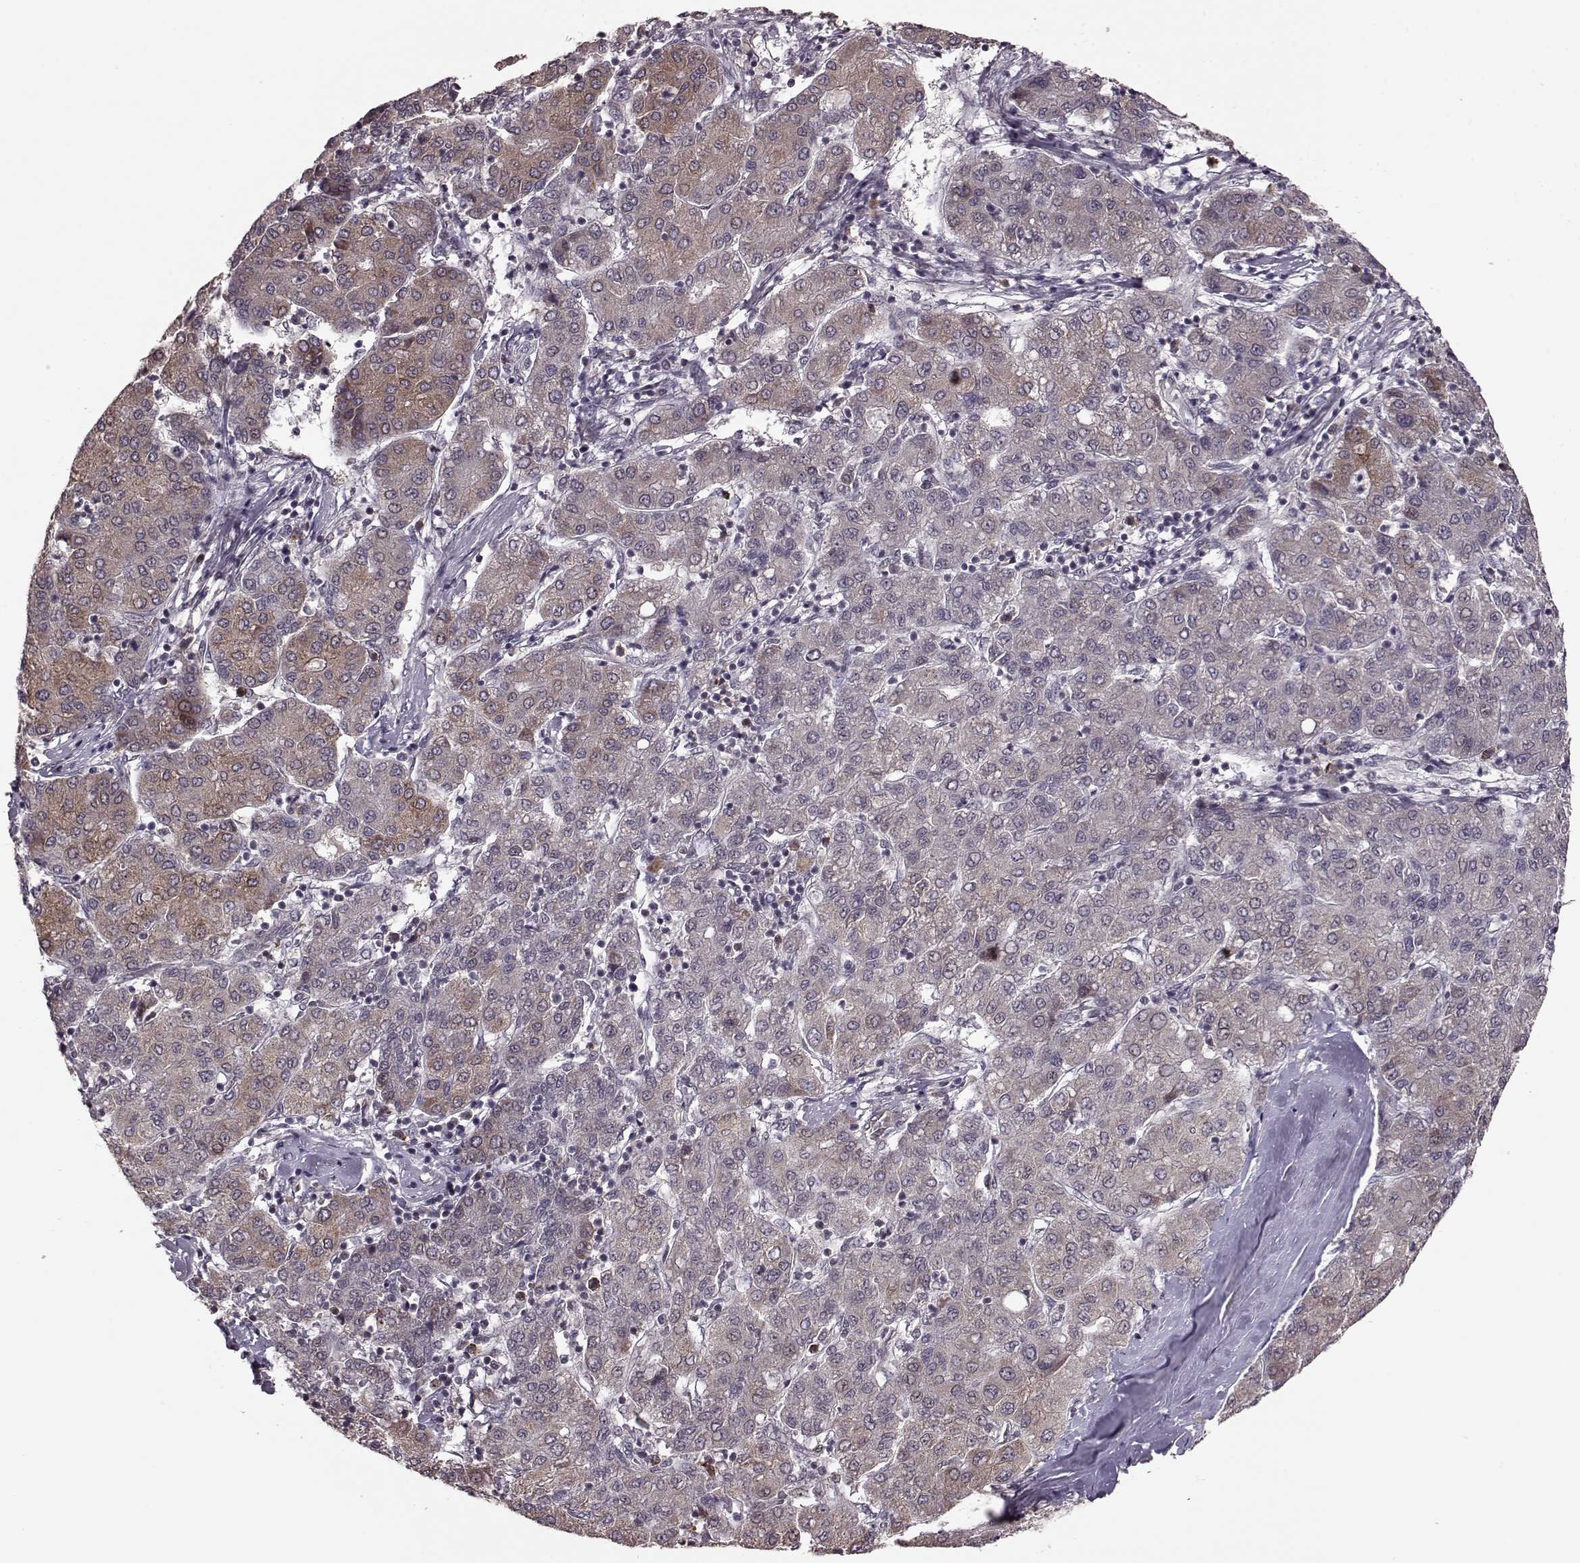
{"staining": {"intensity": "moderate", "quantity": ">75%", "location": "cytoplasmic/membranous"}, "tissue": "liver cancer", "cell_type": "Tumor cells", "image_type": "cancer", "snomed": [{"axis": "morphology", "description": "Carcinoma, Hepatocellular, NOS"}, {"axis": "topography", "description": "Liver"}], "caption": "Liver hepatocellular carcinoma stained for a protein reveals moderate cytoplasmic/membranous positivity in tumor cells. The staining is performed using DAB brown chromogen to label protein expression. The nuclei are counter-stained blue using hematoxylin.", "gene": "ELOVL5", "patient": {"sex": "male", "age": 65}}